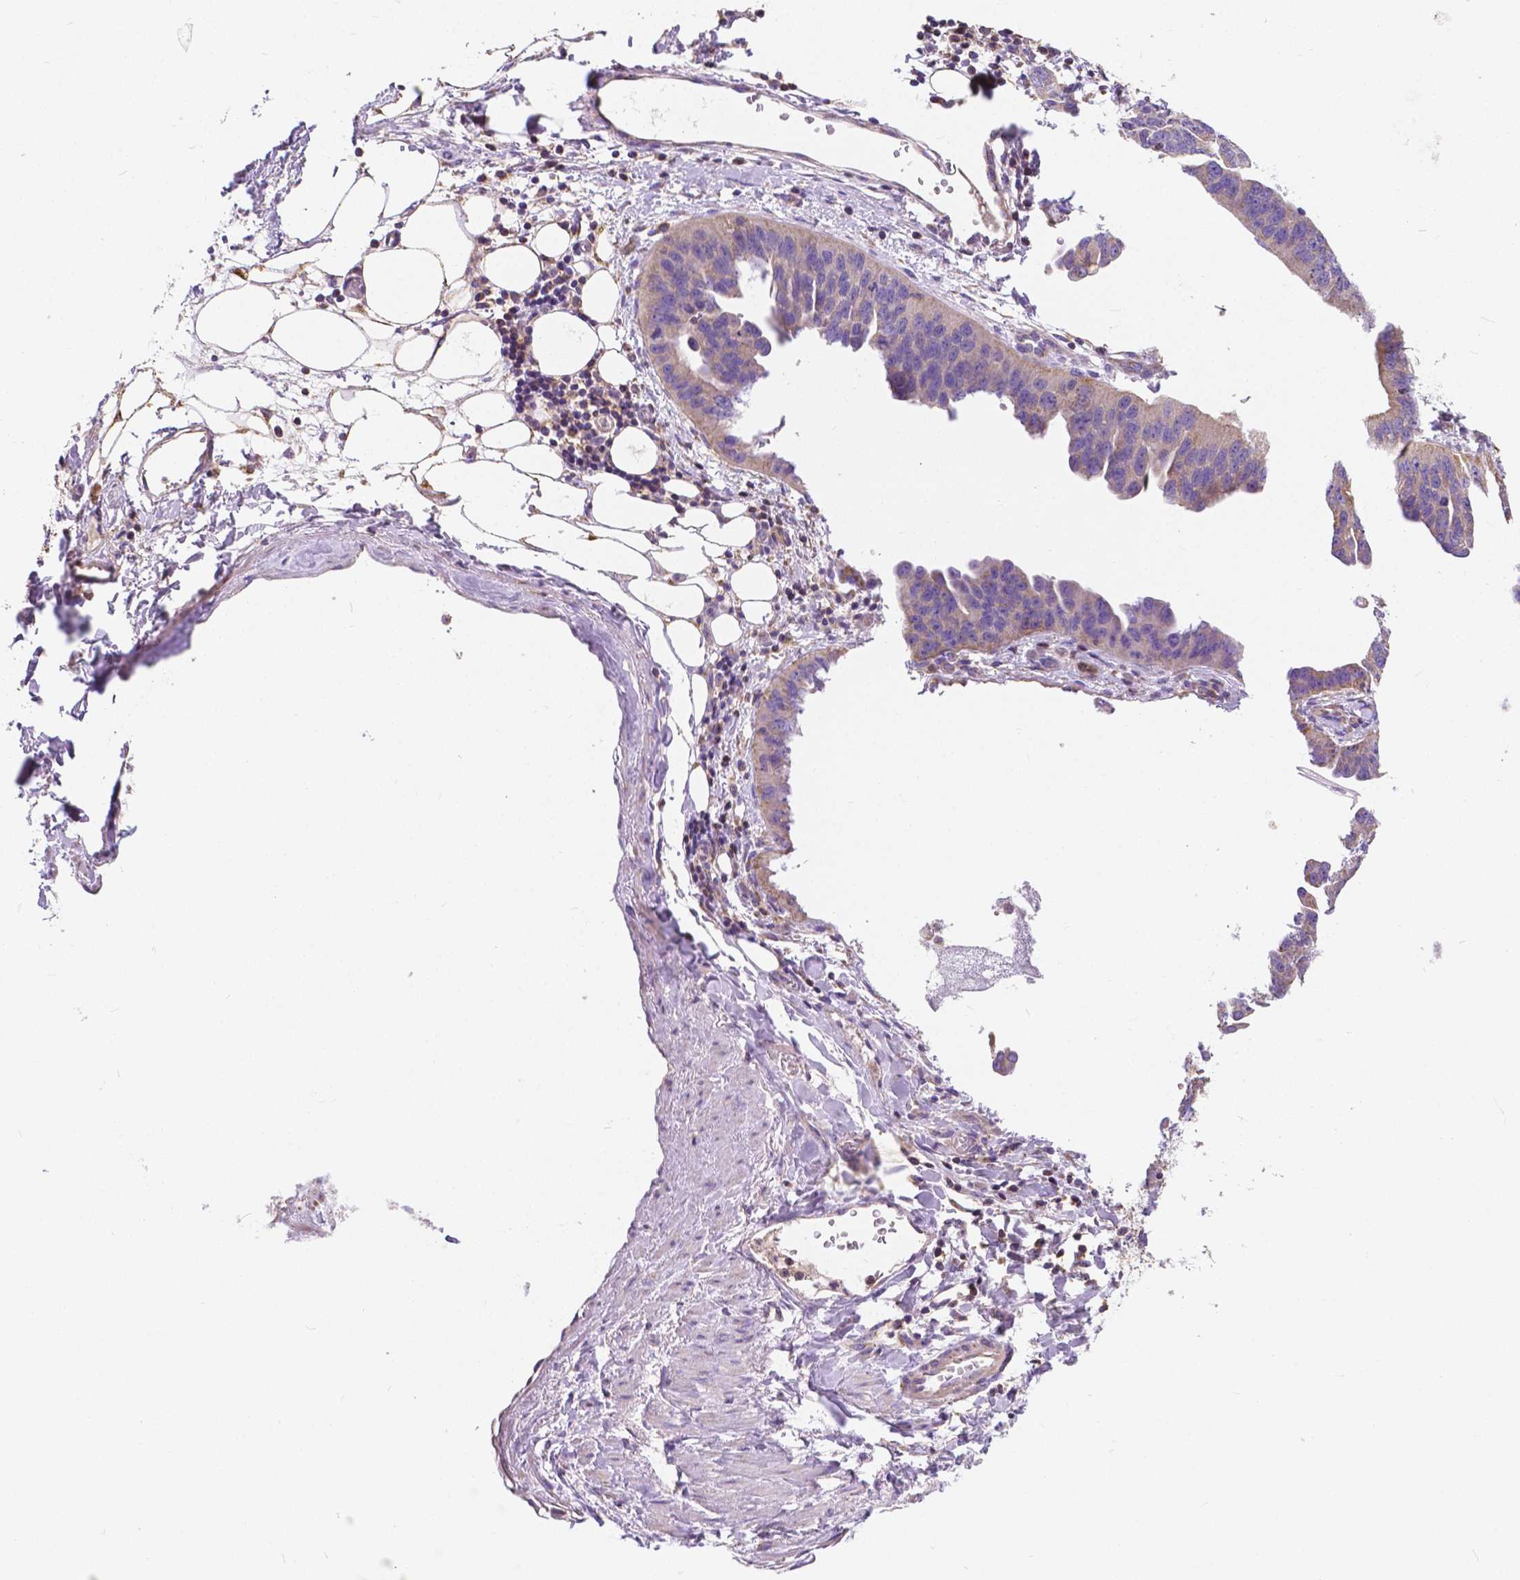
{"staining": {"intensity": "weak", "quantity": "<25%", "location": "cytoplasmic/membranous"}, "tissue": "ovarian cancer", "cell_type": "Tumor cells", "image_type": "cancer", "snomed": [{"axis": "morphology", "description": "Cystadenocarcinoma, serous, NOS"}, {"axis": "topography", "description": "Ovary"}], "caption": "There is no significant expression in tumor cells of ovarian serous cystadenocarcinoma. (Stains: DAB (3,3'-diaminobenzidine) immunohistochemistry with hematoxylin counter stain, Microscopy: brightfield microscopy at high magnification).", "gene": "RAB20", "patient": {"sex": "female", "age": 75}}